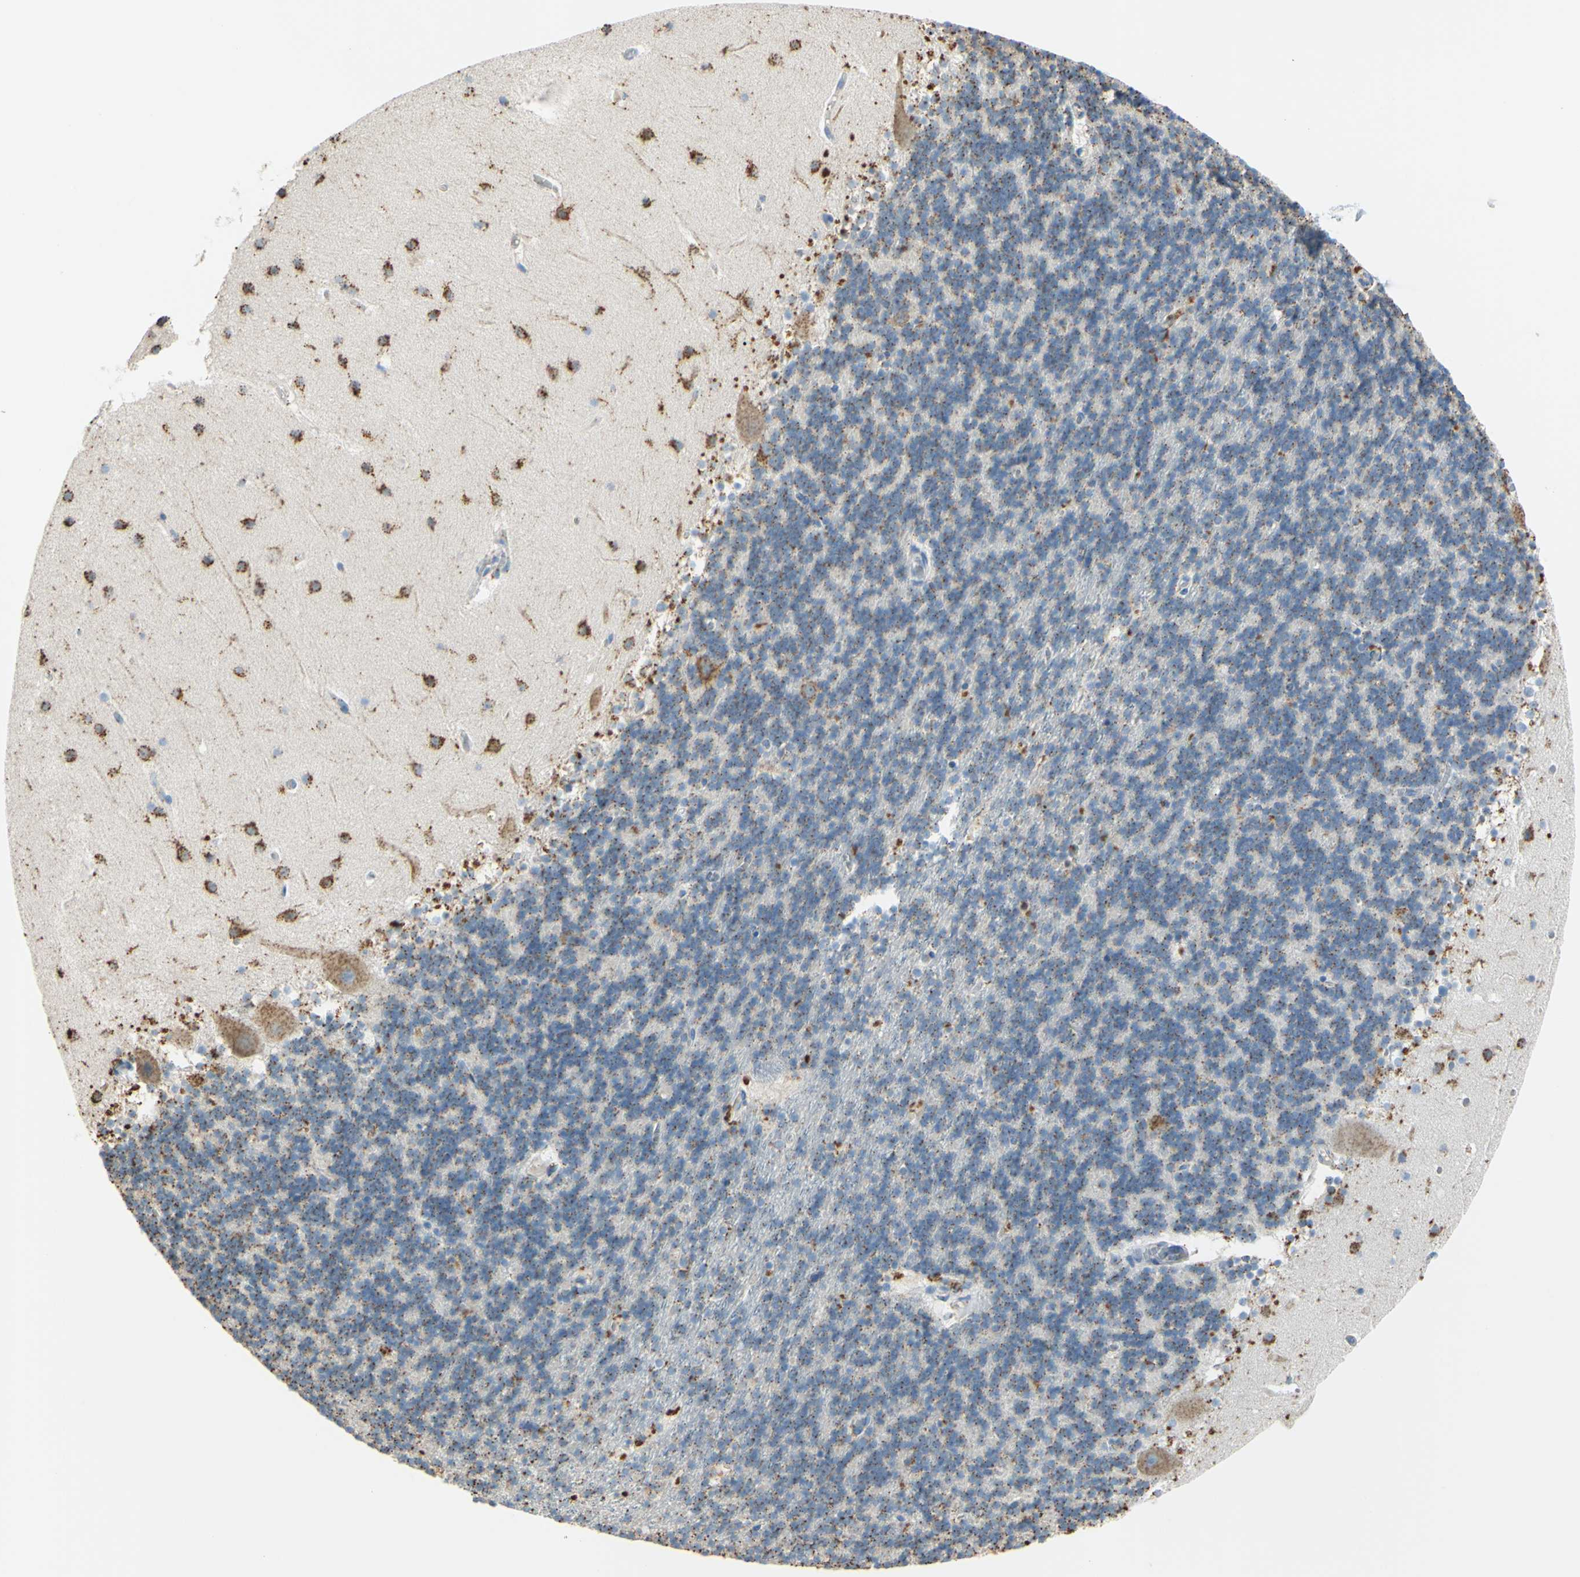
{"staining": {"intensity": "moderate", "quantity": ">75%", "location": "cytoplasmic/membranous"}, "tissue": "cerebellum", "cell_type": "Cells in granular layer", "image_type": "normal", "snomed": [{"axis": "morphology", "description": "Normal tissue, NOS"}, {"axis": "topography", "description": "Cerebellum"}], "caption": "Cells in granular layer reveal medium levels of moderate cytoplasmic/membranous expression in about >75% of cells in benign cerebellum. The staining was performed using DAB (3,3'-diaminobenzidine), with brown indicating positive protein expression. Nuclei are stained blue with hematoxylin.", "gene": "CTSD", "patient": {"sex": "male", "age": 45}}